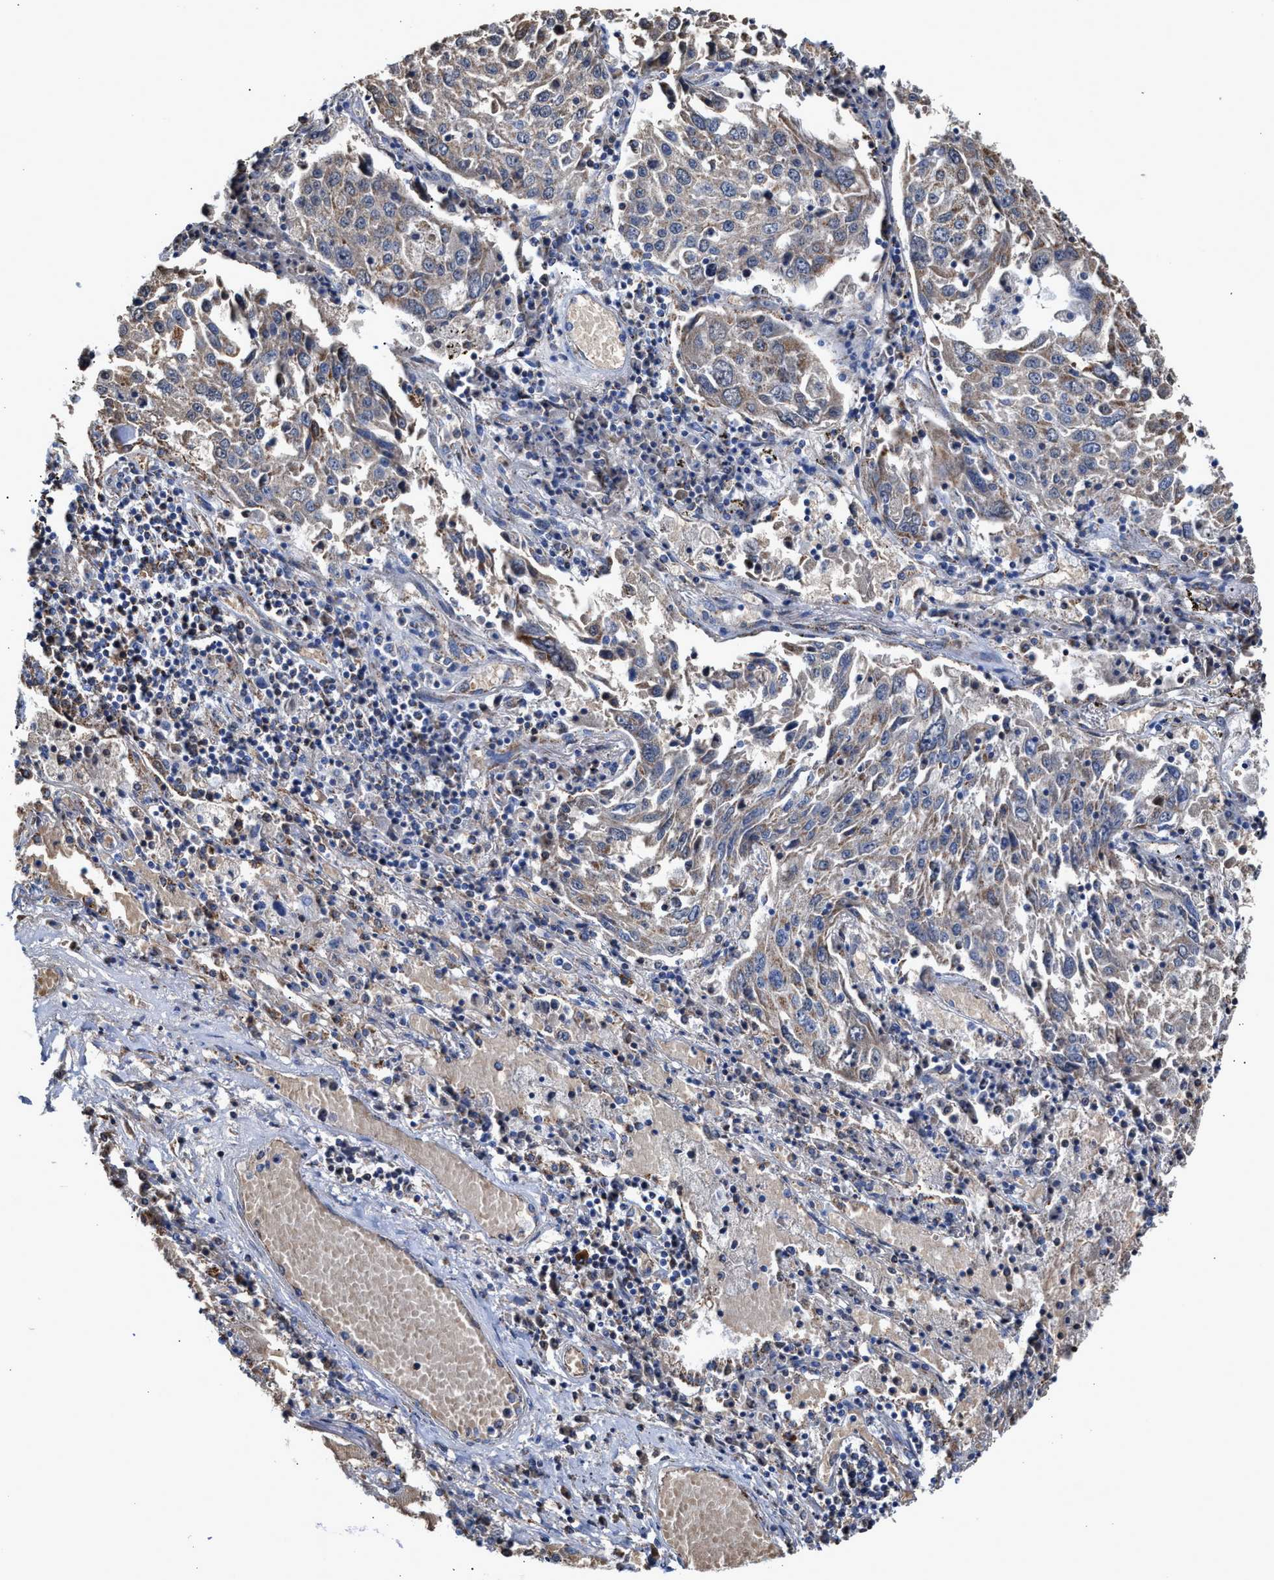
{"staining": {"intensity": "weak", "quantity": "<25%", "location": "cytoplasmic/membranous"}, "tissue": "lung cancer", "cell_type": "Tumor cells", "image_type": "cancer", "snomed": [{"axis": "morphology", "description": "Squamous cell carcinoma, NOS"}, {"axis": "topography", "description": "Lung"}], "caption": "DAB (3,3'-diaminobenzidine) immunohistochemical staining of squamous cell carcinoma (lung) demonstrates no significant staining in tumor cells.", "gene": "MECR", "patient": {"sex": "male", "age": 65}}